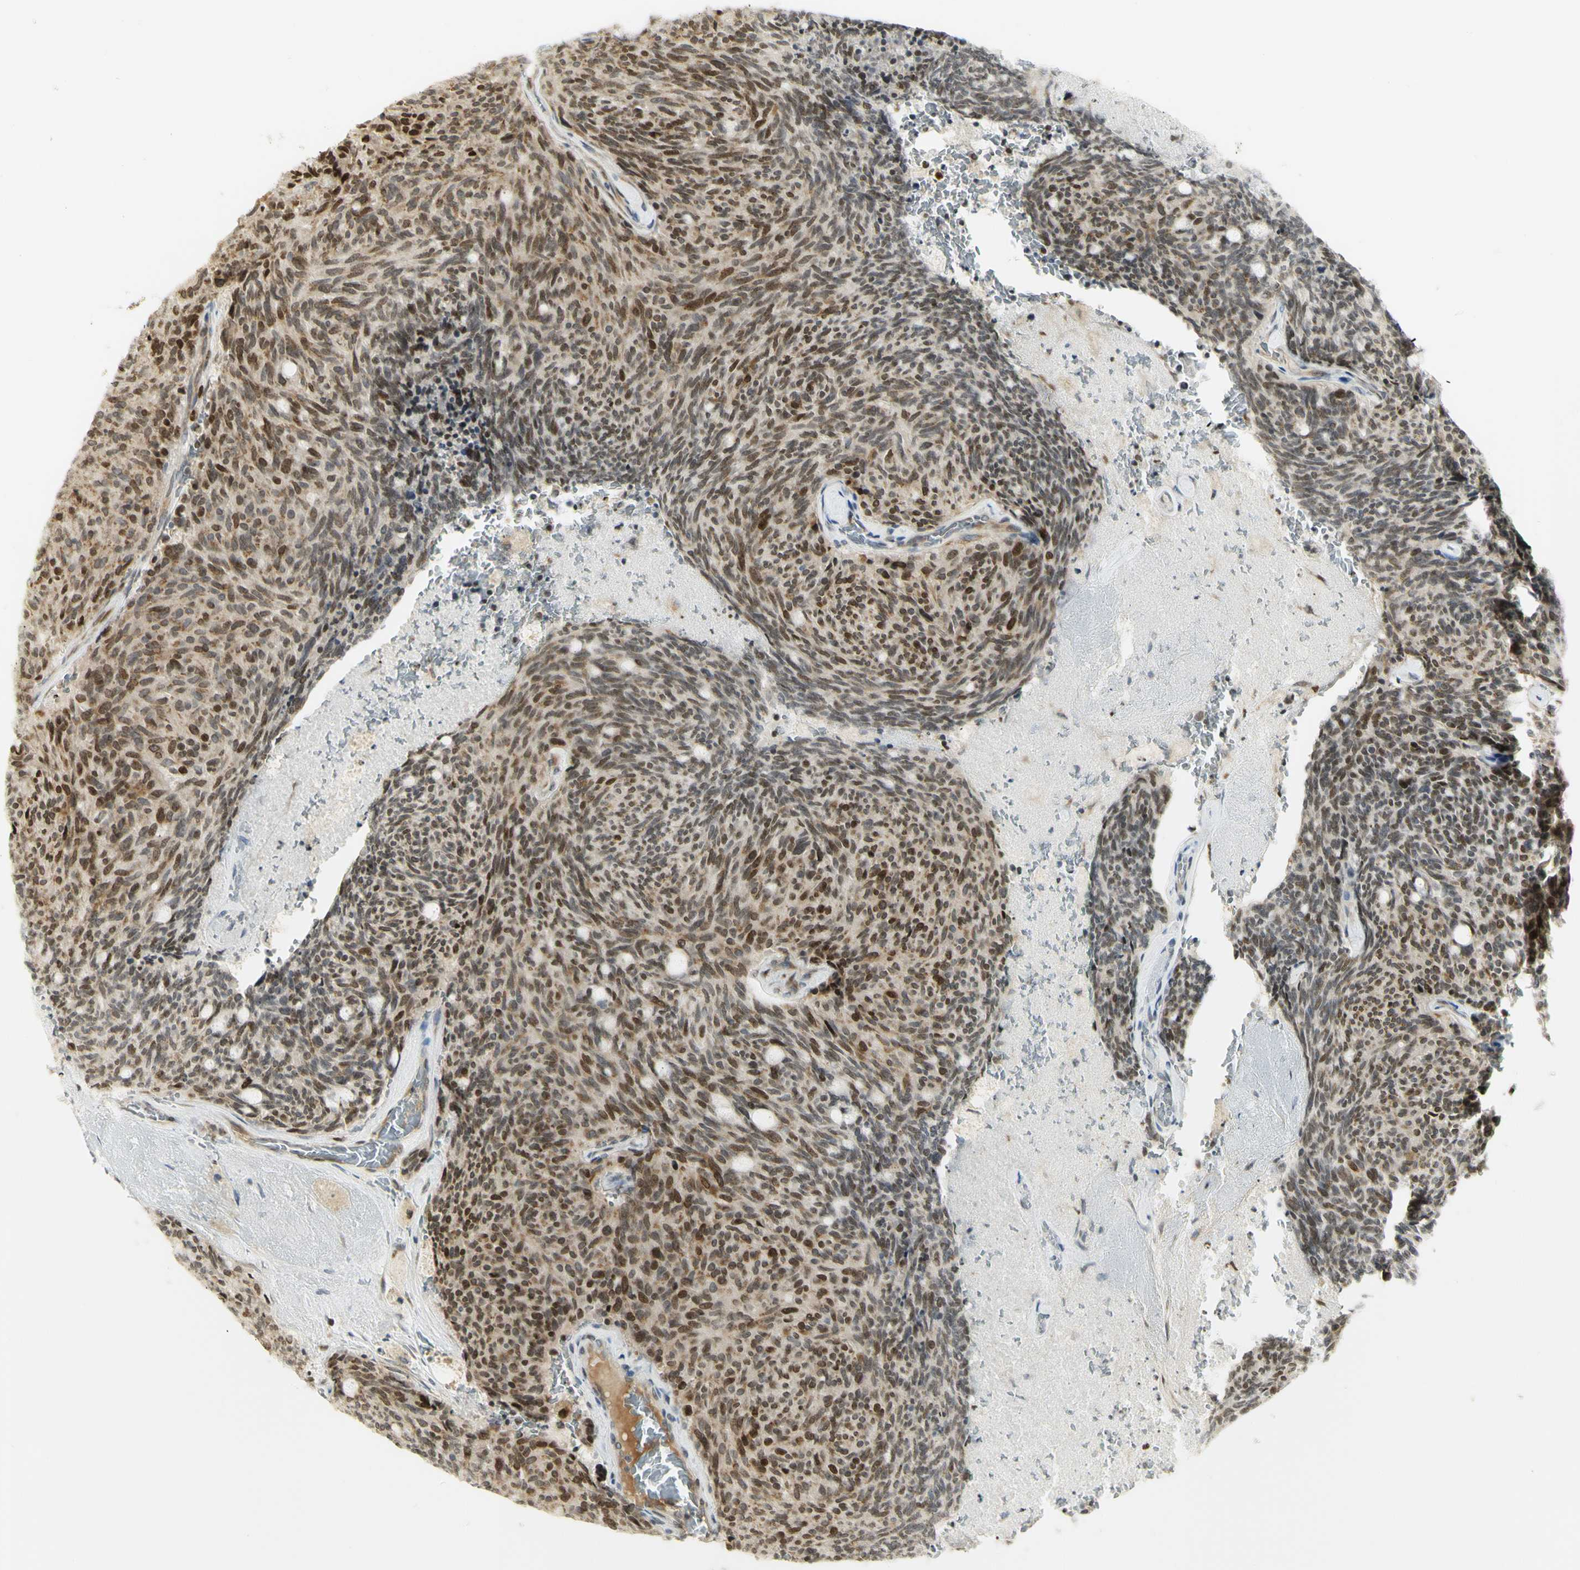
{"staining": {"intensity": "moderate", "quantity": ">75%", "location": "cytoplasmic/membranous,nuclear"}, "tissue": "carcinoid", "cell_type": "Tumor cells", "image_type": "cancer", "snomed": [{"axis": "morphology", "description": "Carcinoid, malignant, NOS"}, {"axis": "topography", "description": "Pancreas"}], "caption": "Immunohistochemistry histopathology image of neoplastic tissue: carcinoid stained using immunohistochemistry shows medium levels of moderate protein expression localized specifically in the cytoplasmic/membranous and nuclear of tumor cells, appearing as a cytoplasmic/membranous and nuclear brown color.", "gene": "KIF11", "patient": {"sex": "female", "age": 54}}